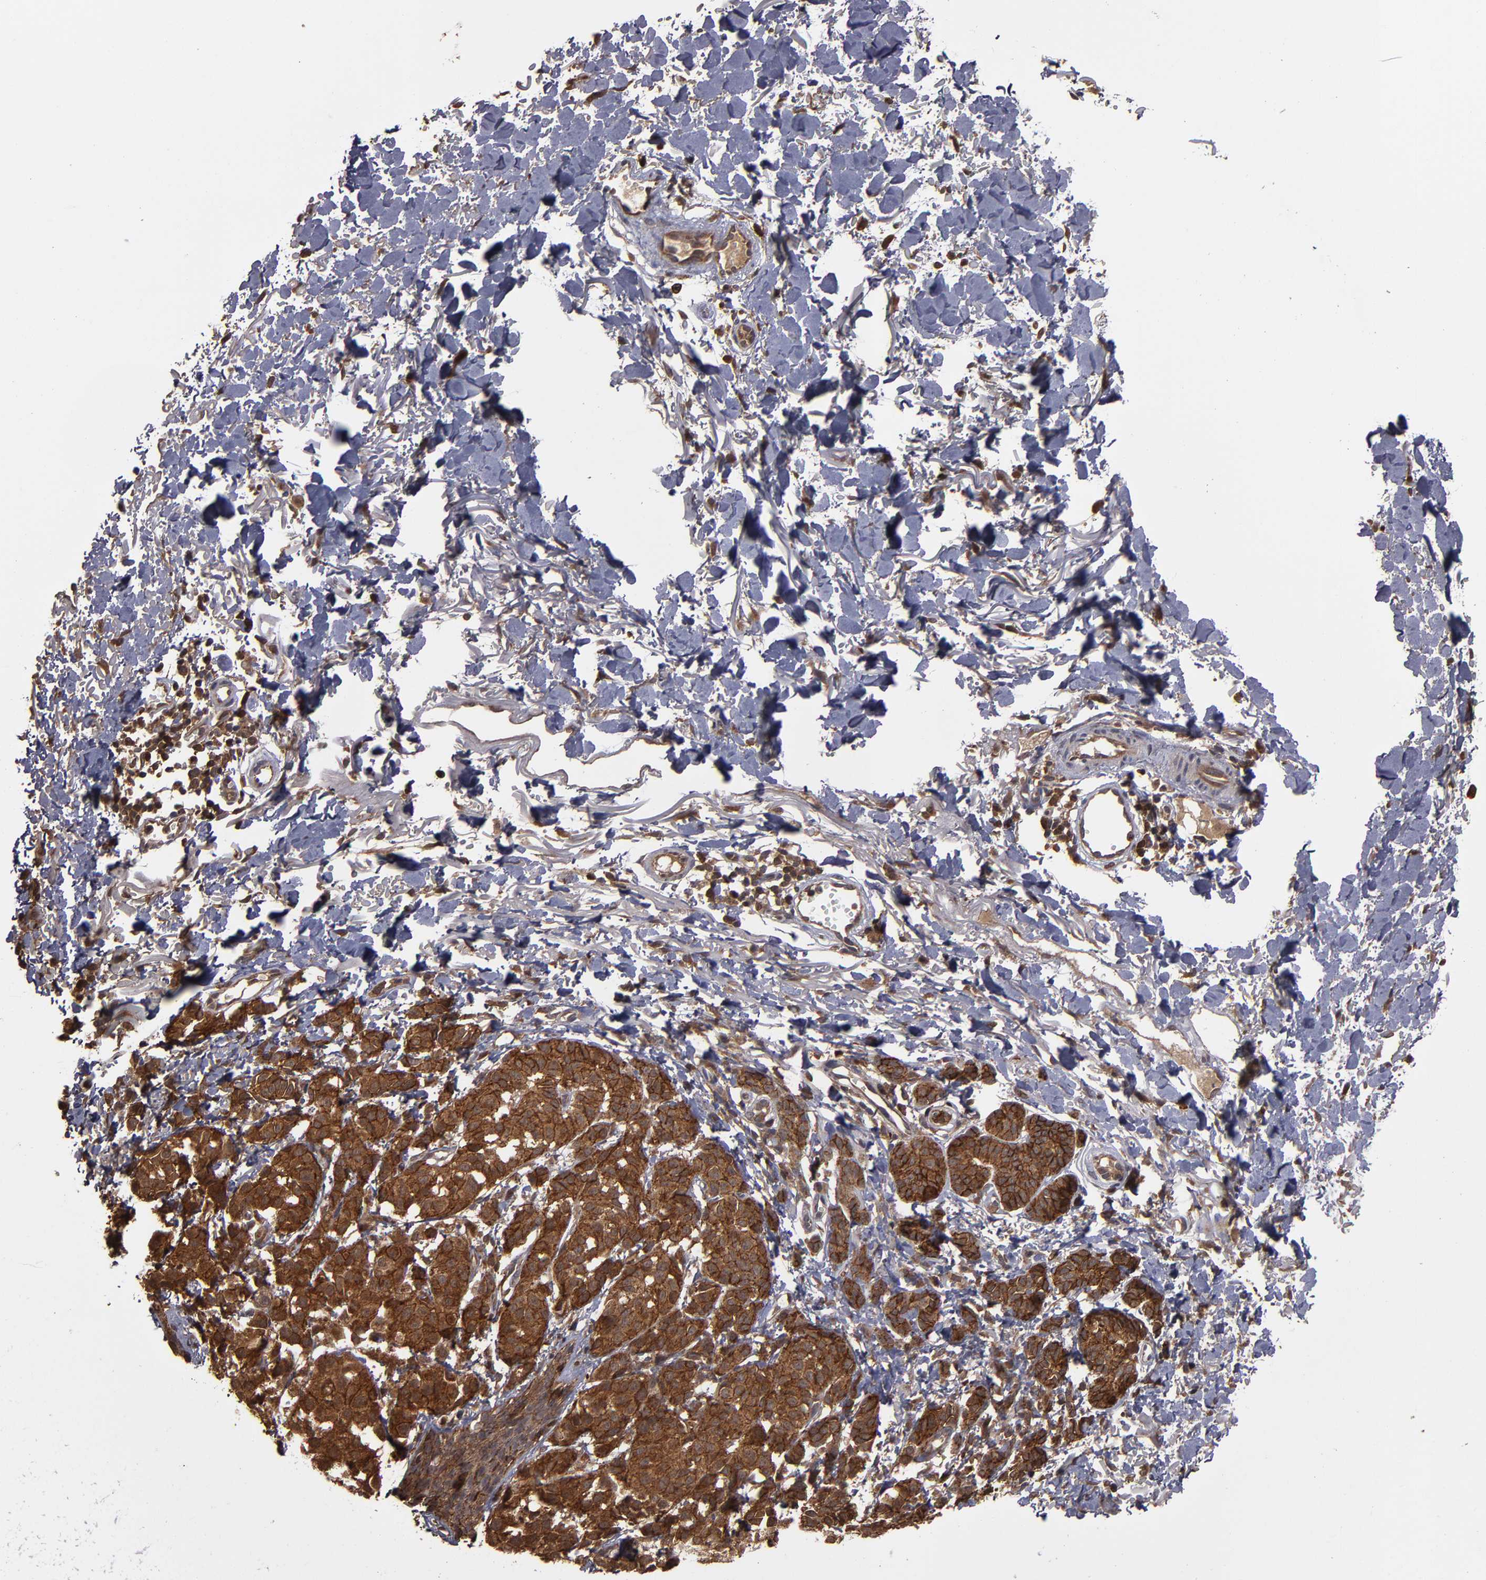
{"staining": {"intensity": "moderate", "quantity": ">75%", "location": "cytoplasmic/membranous"}, "tissue": "melanoma", "cell_type": "Tumor cells", "image_type": "cancer", "snomed": [{"axis": "morphology", "description": "Malignant melanoma, NOS"}, {"axis": "topography", "description": "Skin"}], "caption": "This is a photomicrograph of IHC staining of malignant melanoma, which shows moderate staining in the cytoplasmic/membranous of tumor cells.", "gene": "RPS6KA6", "patient": {"sex": "male", "age": 76}}